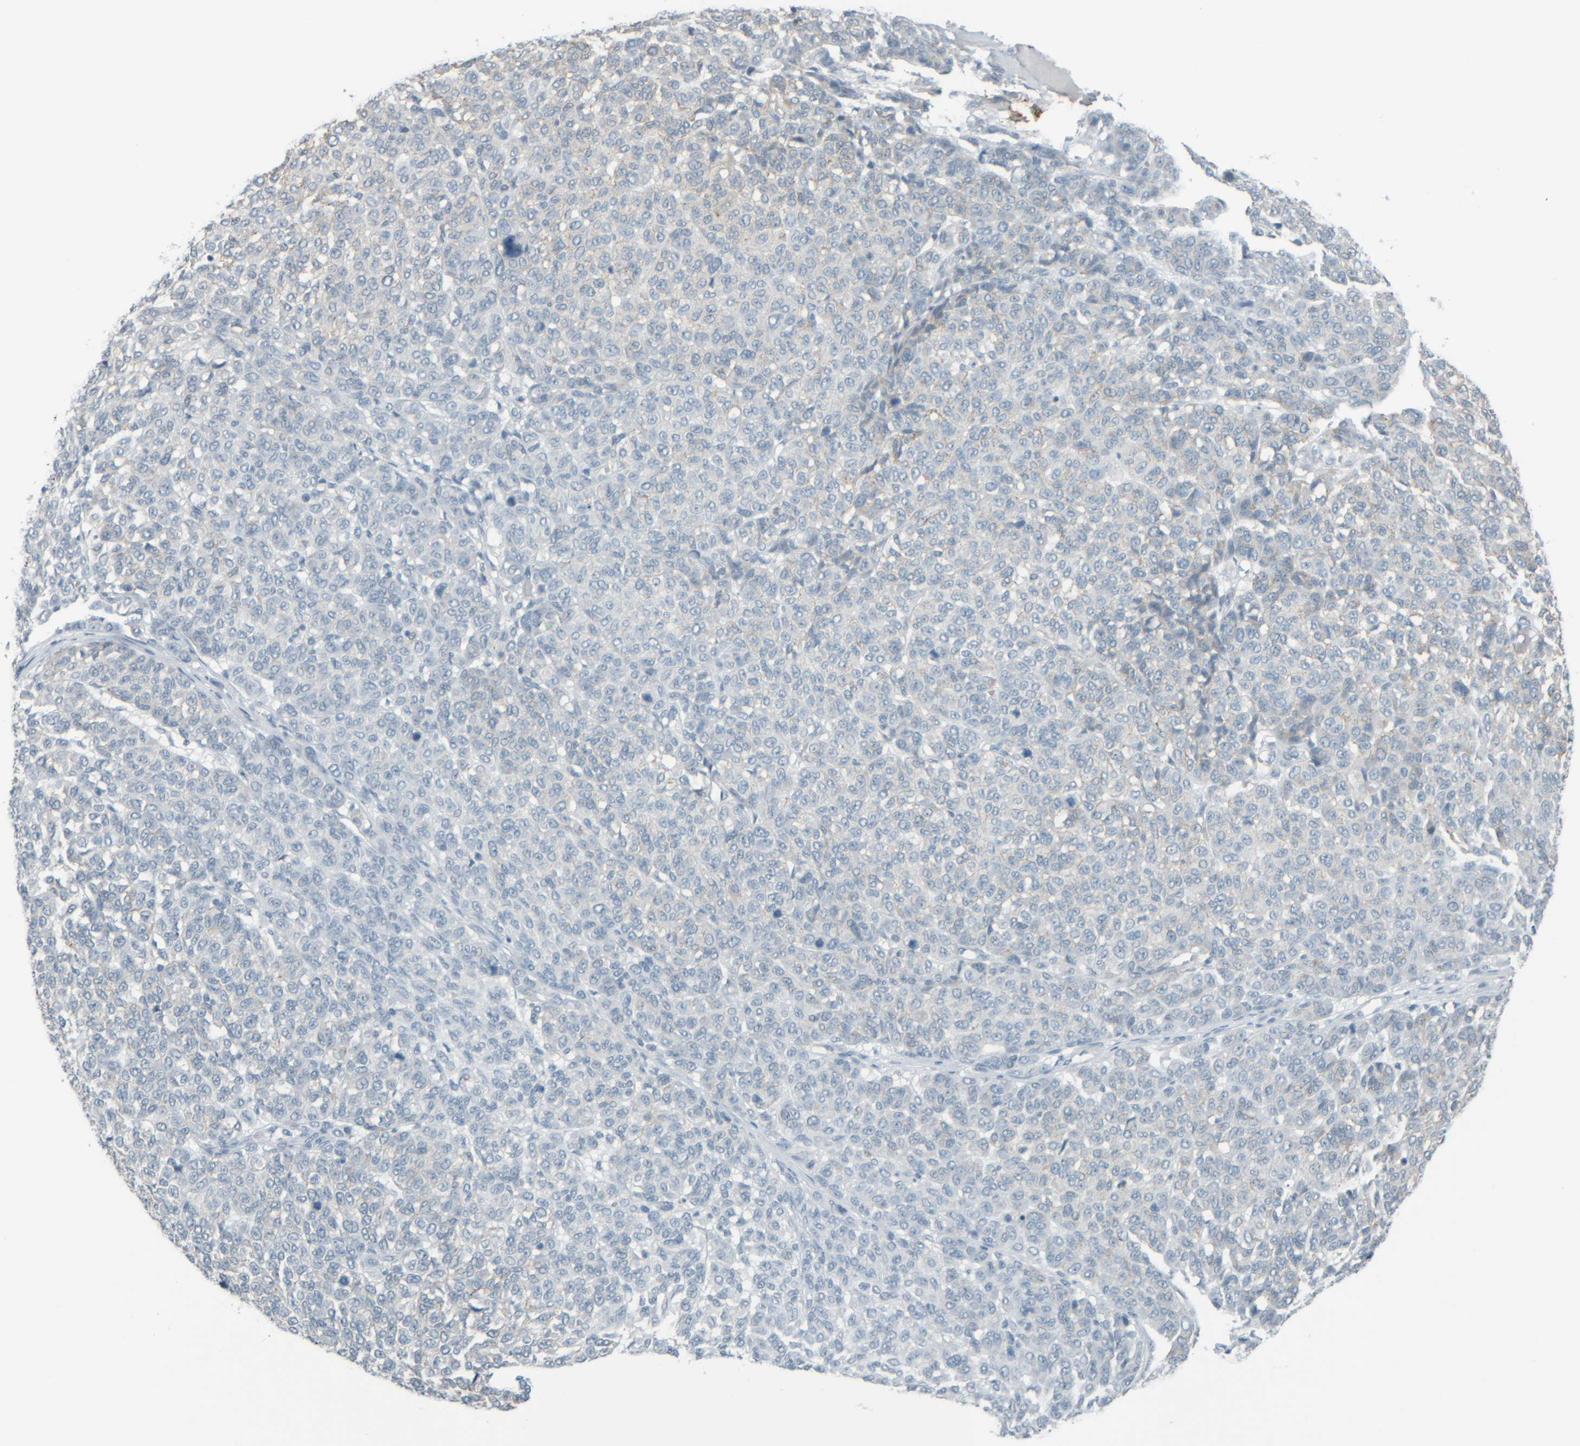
{"staining": {"intensity": "negative", "quantity": "none", "location": "none"}, "tissue": "melanoma", "cell_type": "Tumor cells", "image_type": "cancer", "snomed": [{"axis": "morphology", "description": "Malignant melanoma, NOS"}, {"axis": "topography", "description": "Skin"}], "caption": "High power microscopy histopathology image of an immunohistochemistry photomicrograph of malignant melanoma, revealing no significant staining in tumor cells.", "gene": "TPSAB1", "patient": {"sex": "male", "age": 59}}